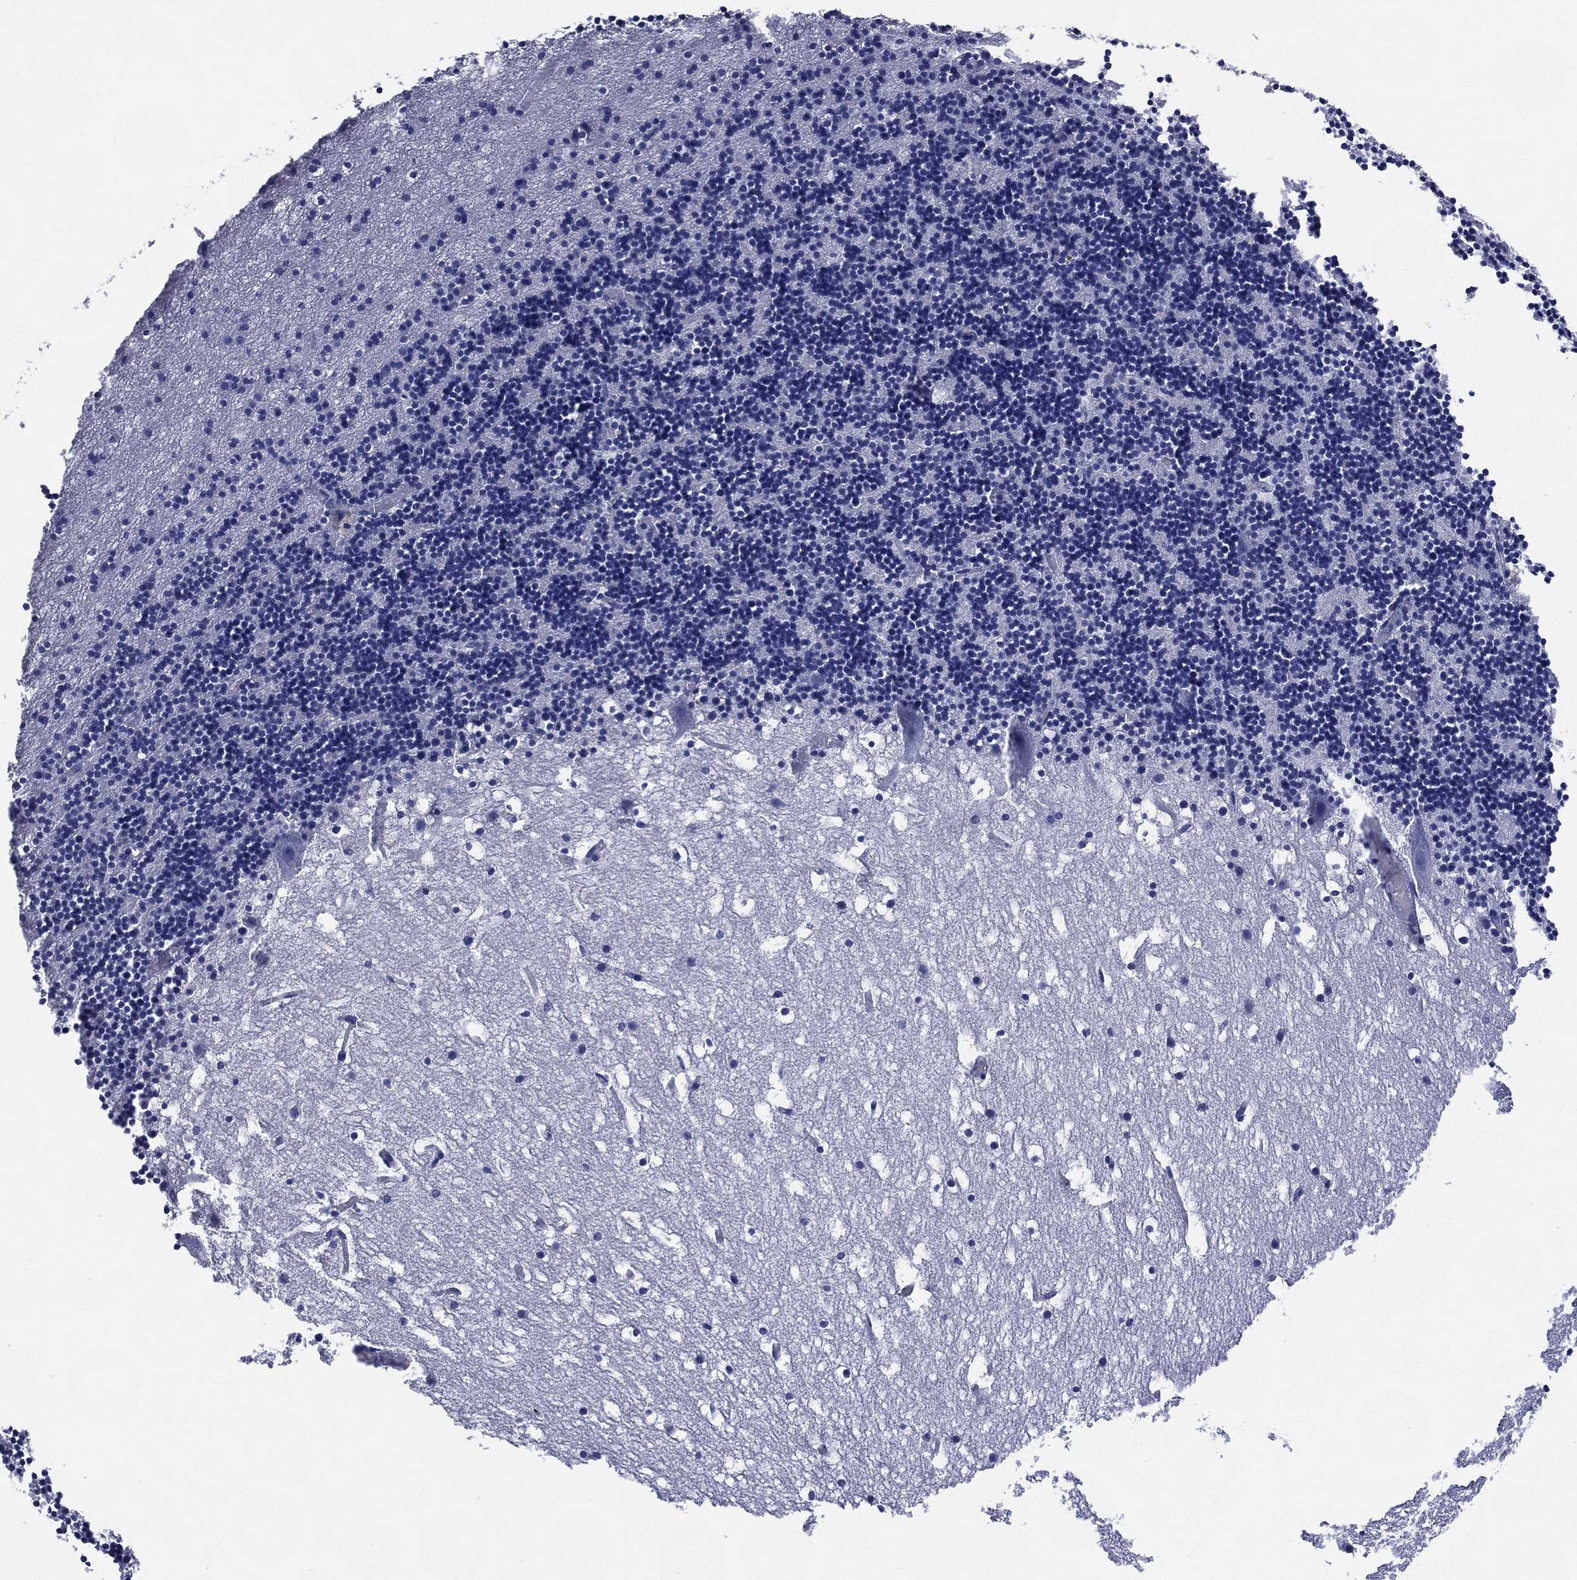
{"staining": {"intensity": "negative", "quantity": "none", "location": "none"}, "tissue": "cerebellum", "cell_type": "Cells in granular layer", "image_type": "normal", "snomed": [{"axis": "morphology", "description": "Normal tissue, NOS"}, {"axis": "topography", "description": "Cerebellum"}], "caption": "Immunohistochemistry of unremarkable cerebellum displays no positivity in cells in granular layer. The staining was performed using DAB (3,3'-diaminobenzidine) to visualize the protein expression in brown, while the nuclei were stained in blue with hematoxylin (Magnification: 20x).", "gene": "TMEM247", "patient": {"sex": "male", "age": 37}}